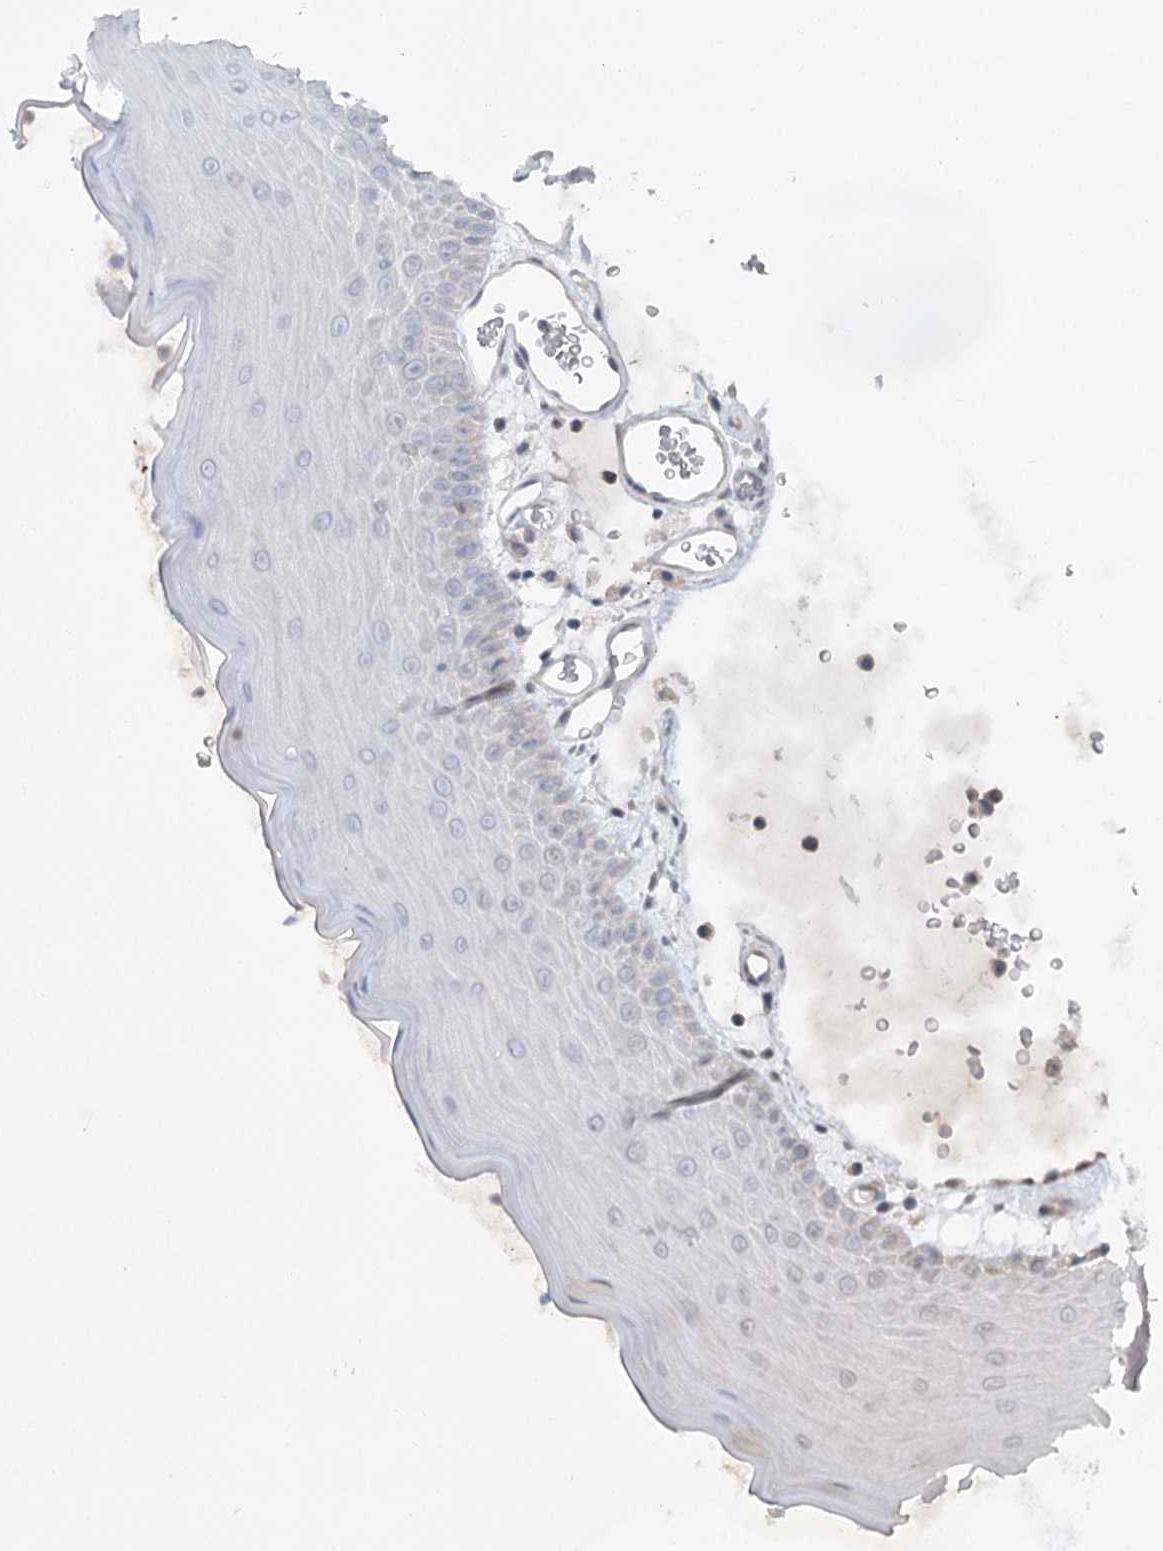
{"staining": {"intensity": "negative", "quantity": "none", "location": "none"}, "tissue": "oral mucosa", "cell_type": "Squamous epithelial cells", "image_type": "normal", "snomed": [{"axis": "morphology", "description": "Normal tissue, NOS"}, {"axis": "topography", "description": "Oral tissue"}], "caption": "Histopathology image shows no significant protein staining in squamous epithelial cells of normal oral mucosa. (Brightfield microscopy of DAB immunohistochemistry (IHC) at high magnification).", "gene": "AAMDC", "patient": {"sex": "male", "age": 13}}